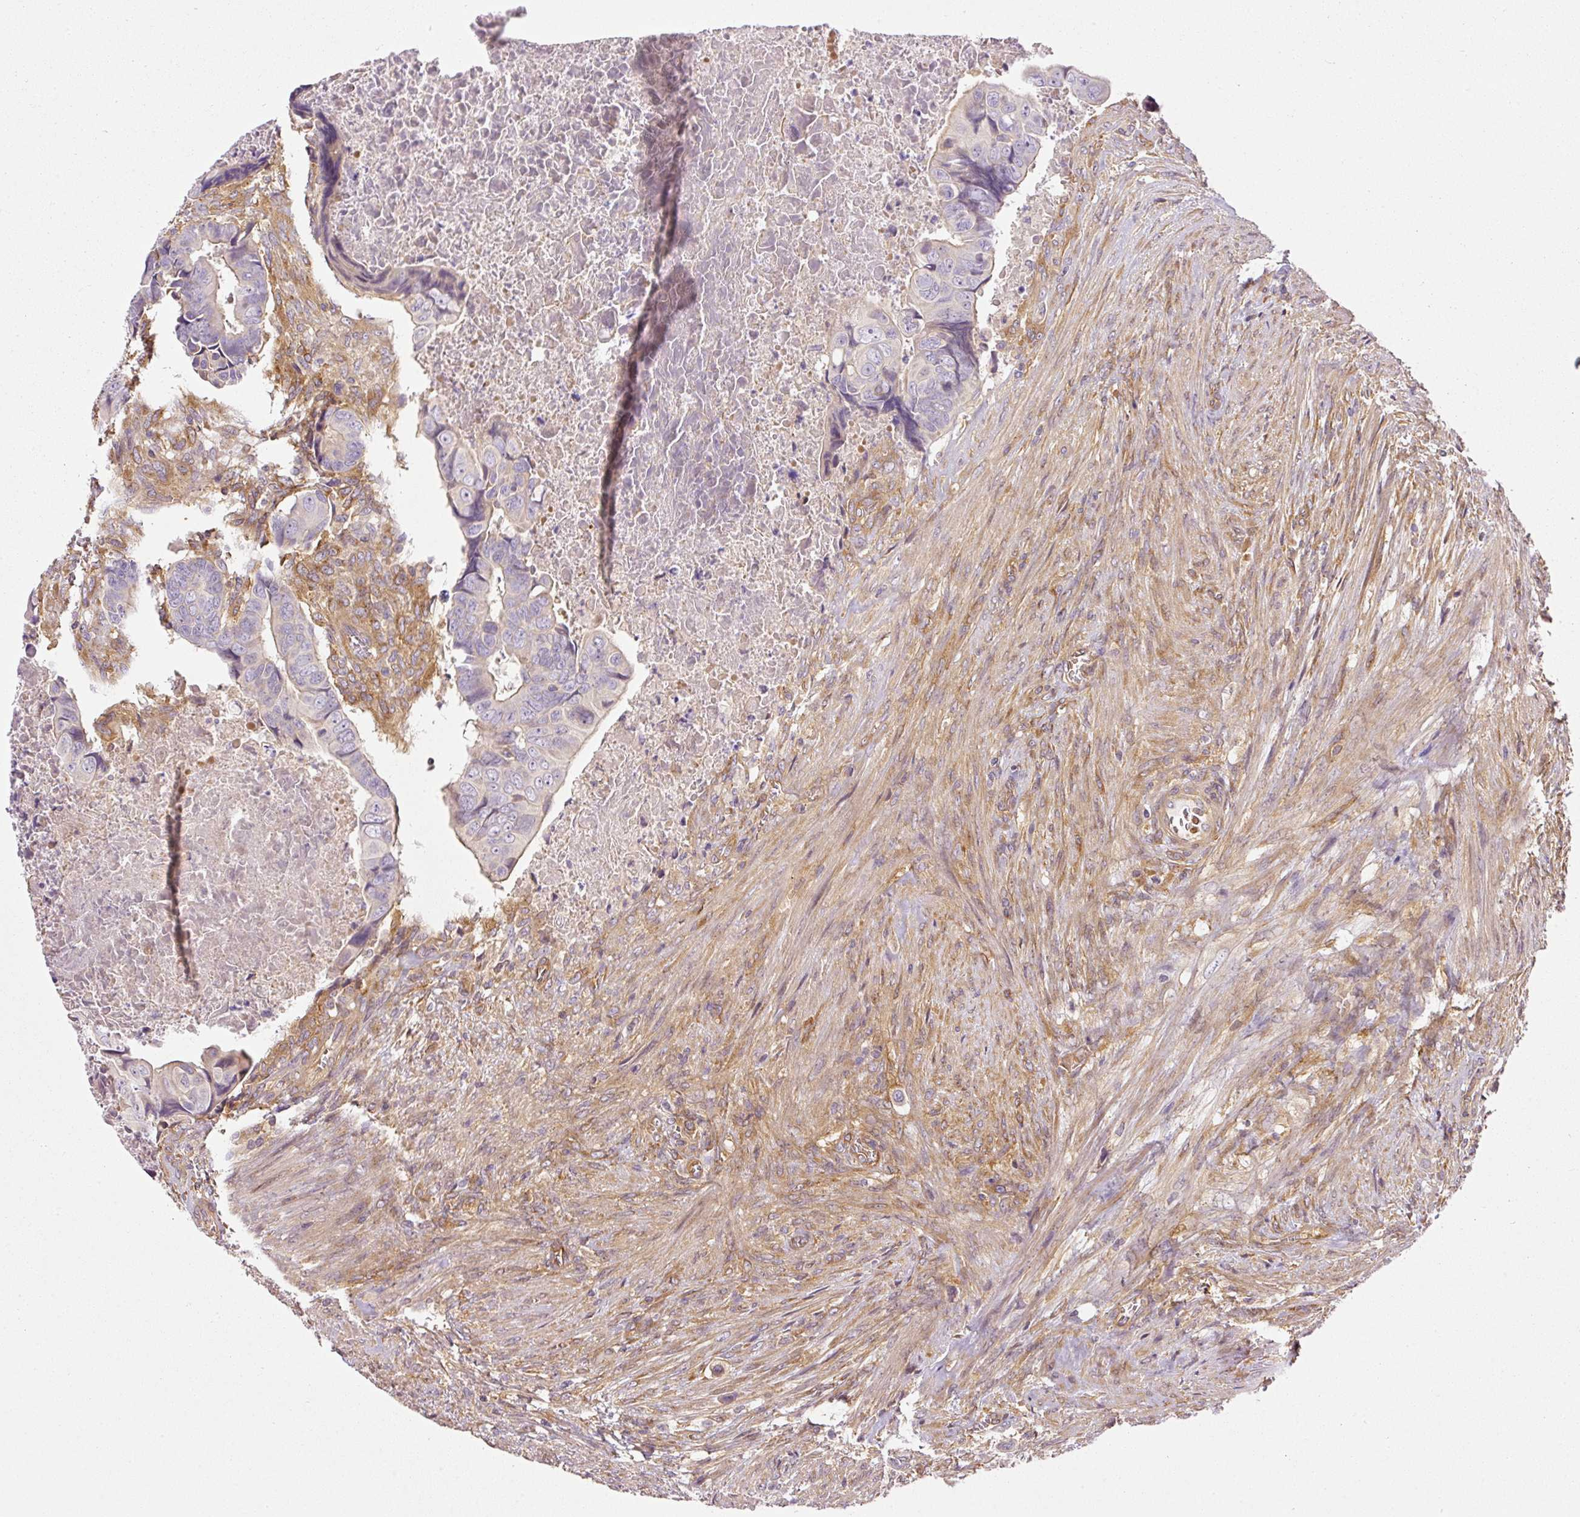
{"staining": {"intensity": "weak", "quantity": "<25%", "location": "cytoplasmic/membranous"}, "tissue": "colorectal cancer", "cell_type": "Tumor cells", "image_type": "cancer", "snomed": [{"axis": "morphology", "description": "Adenocarcinoma, NOS"}, {"axis": "topography", "description": "Rectum"}], "caption": "A high-resolution photomicrograph shows immunohistochemistry staining of colorectal cancer (adenocarcinoma), which shows no significant staining in tumor cells.", "gene": "TBC1D2B", "patient": {"sex": "female", "age": 78}}